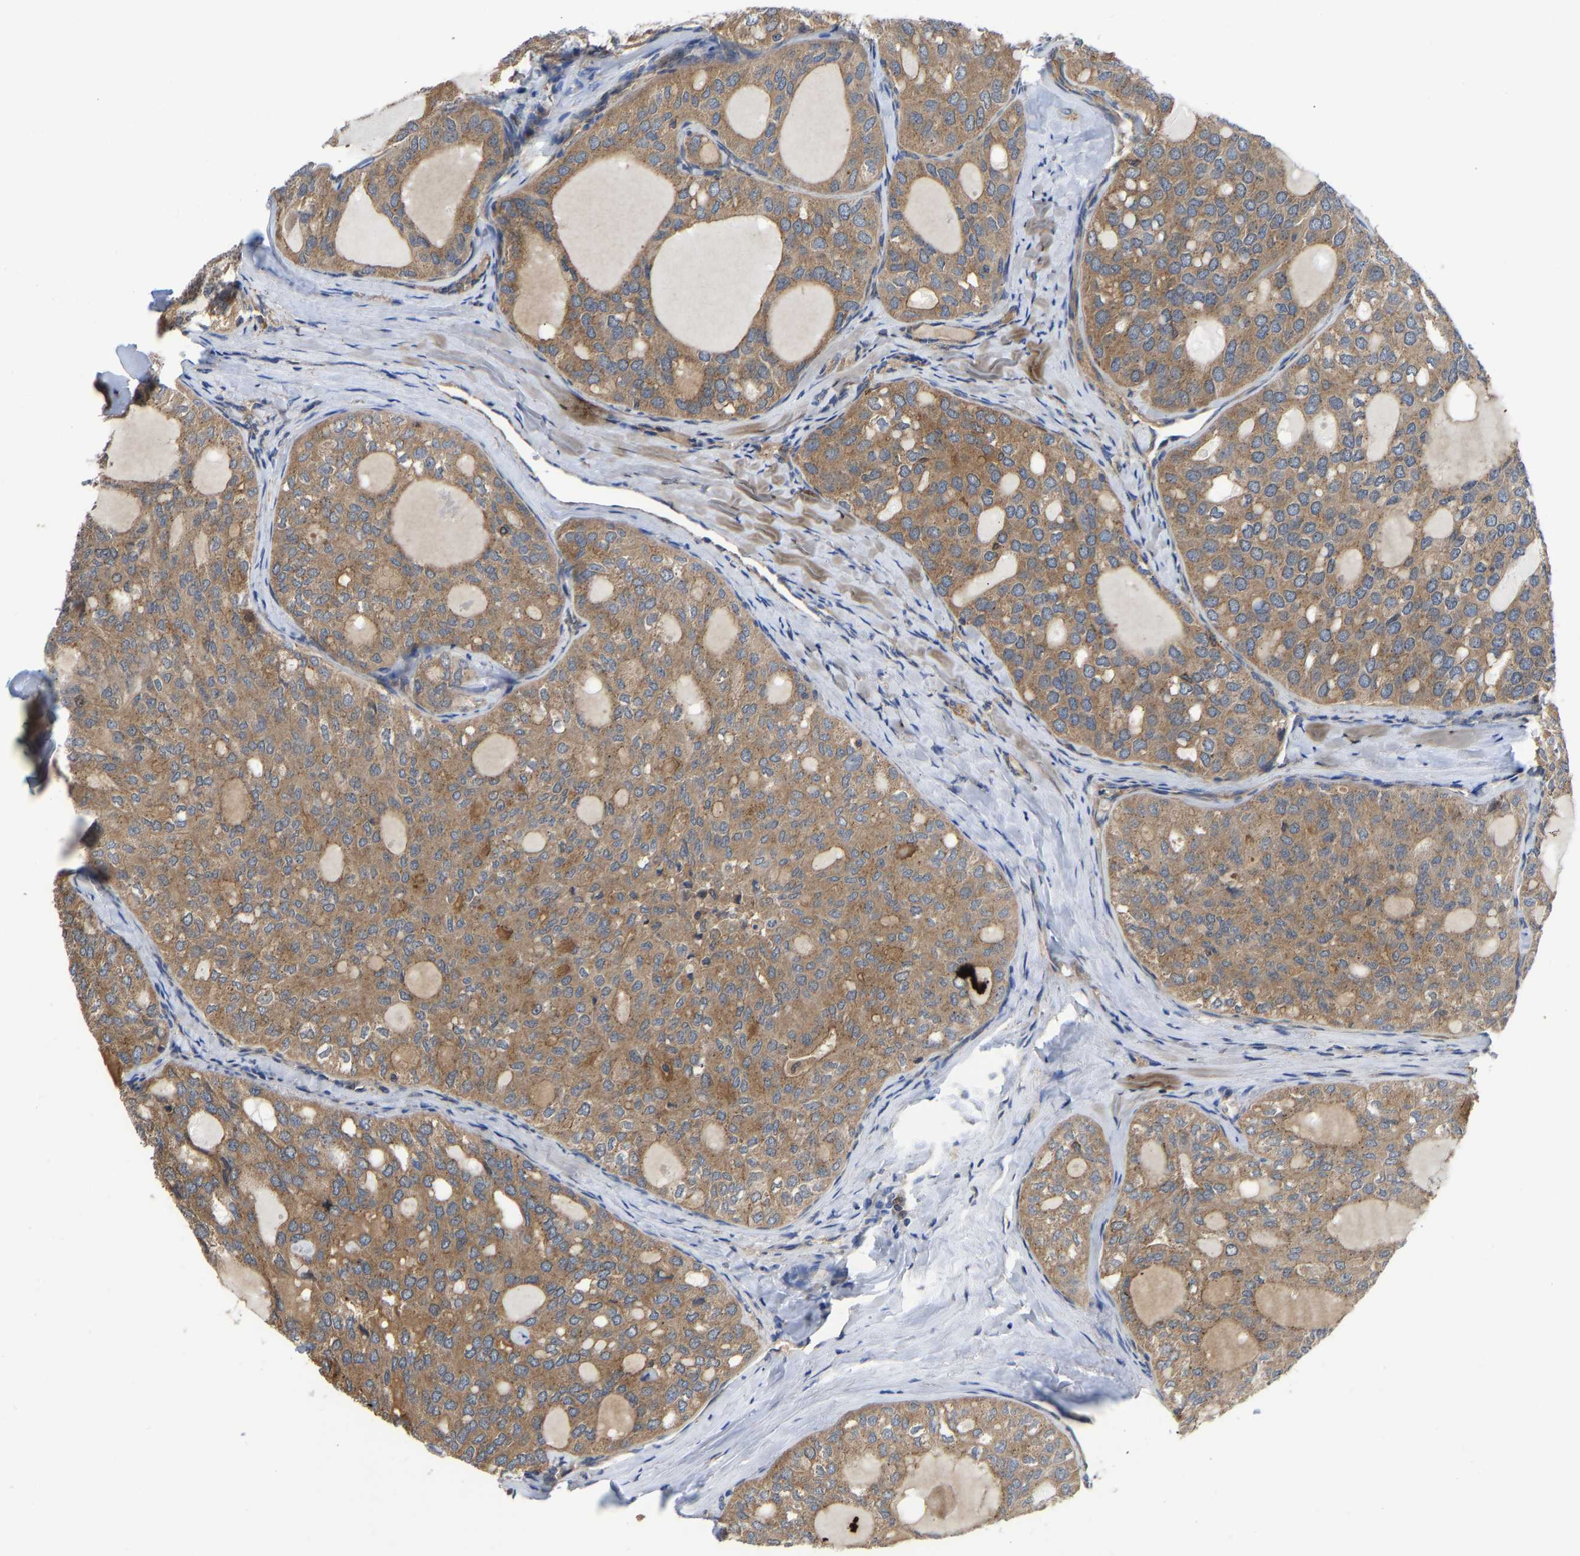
{"staining": {"intensity": "moderate", "quantity": ">75%", "location": "cytoplasmic/membranous"}, "tissue": "thyroid cancer", "cell_type": "Tumor cells", "image_type": "cancer", "snomed": [{"axis": "morphology", "description": "Follicular adenoma carcinoma, NOS"}, {"axis": "topography", "description": "Thyroid gland"}], "caption": "Thyroid cancer (follicular adenoma carcinoma) stained with a brown dye displays moderate cytoplasmic/membranous positive staining in about >75% of tumor cells.", "gene": "FLNB", "patient": {"sex": "male", "age": 75}}